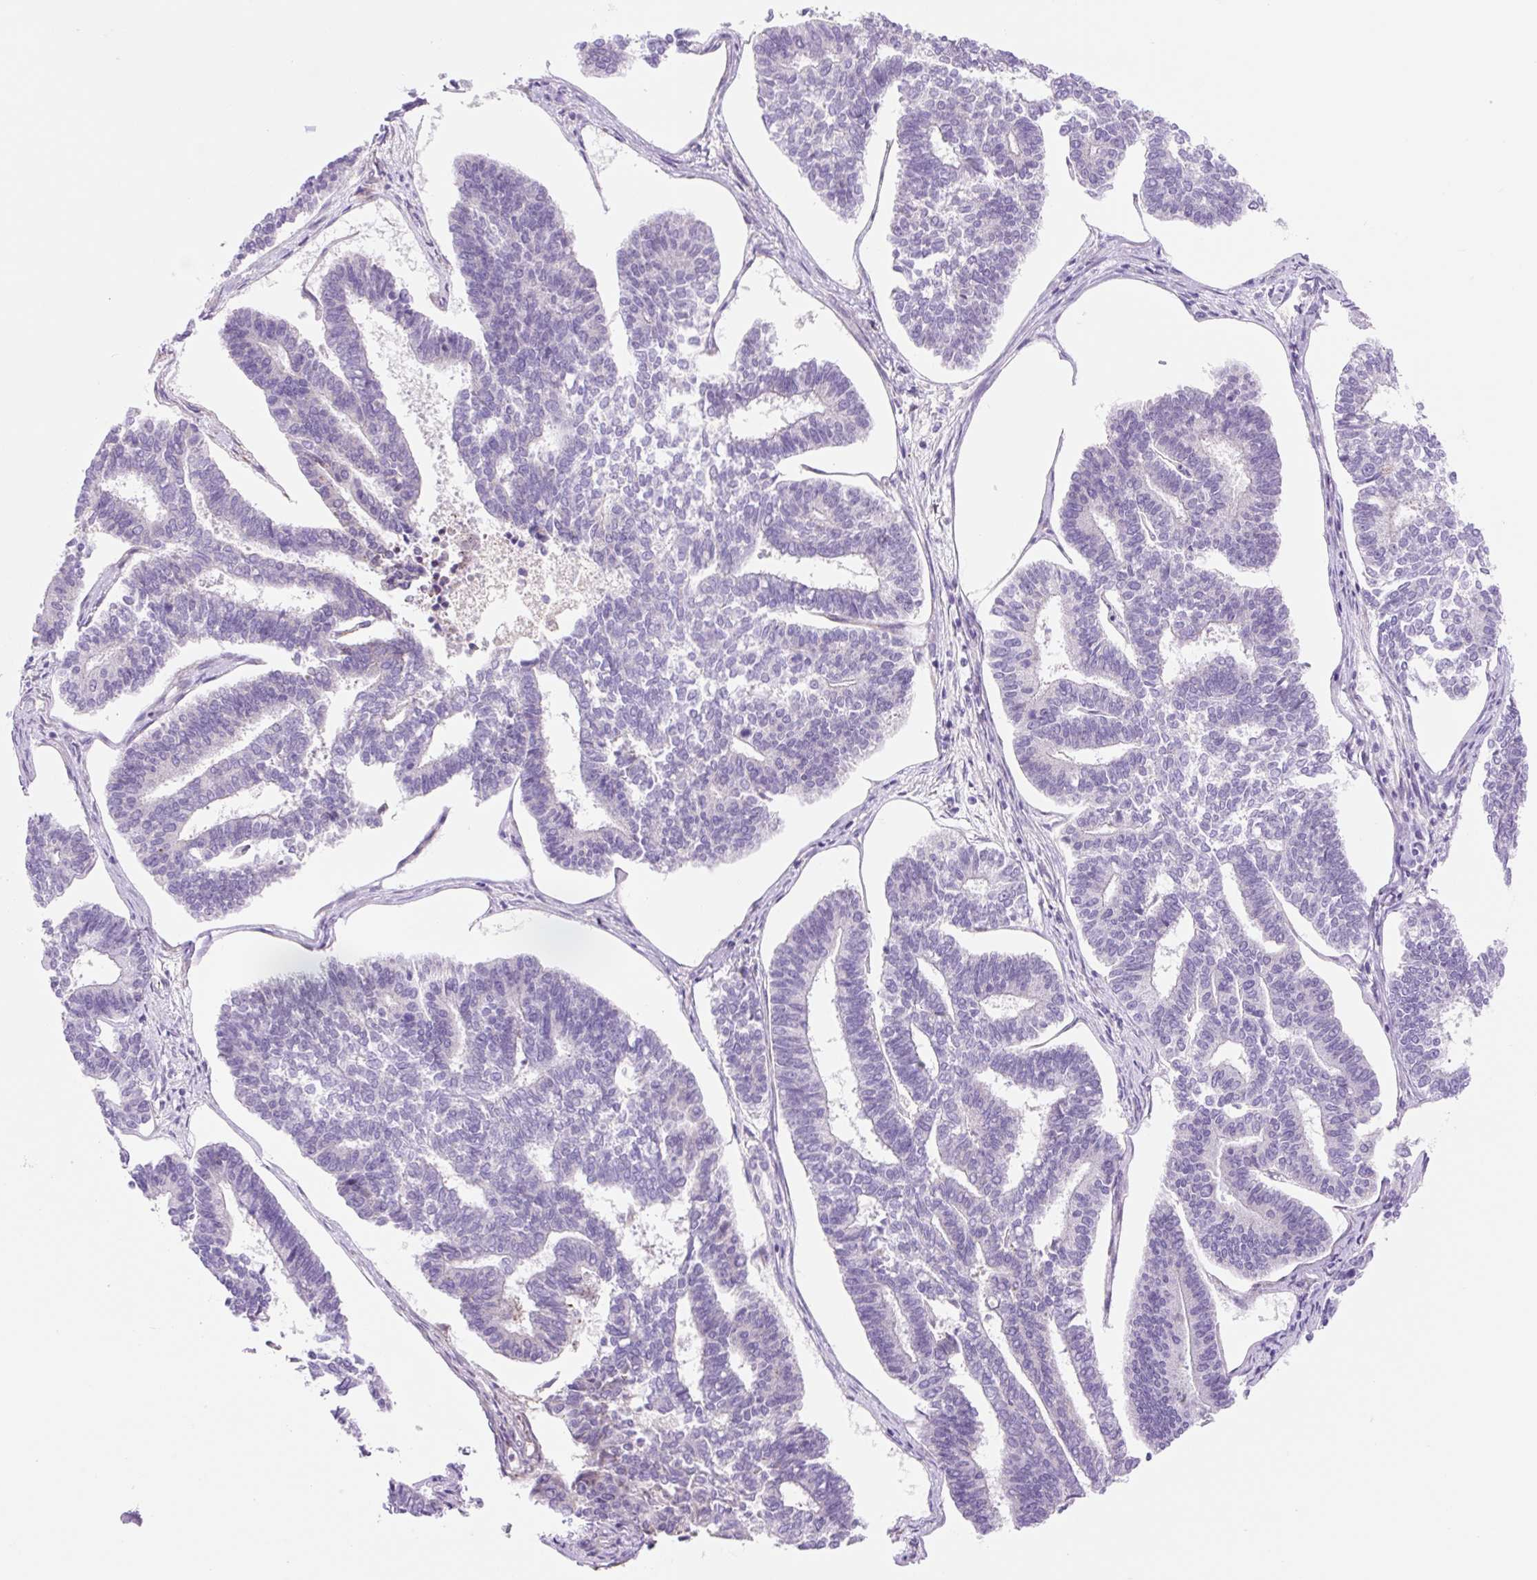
{"staining": {"intensity": "negative", "quantity": "none", "location": "none"}, "tissue": "endometrial cancer", "cell_type": "Tumor cells", "image_type": "cancer", "snomed": [{"axis": "morphology", "description": "Adenocarcinoma, NOS"}, {"axis": "topography", "description": "Endometrium"}], "caption": "The immunohistochemistry photomicrograph has no significant staining in tumor cells of endometrial cancer (adenocarcinoma) tissue. (DAB (3,3'-diaminobenzidine) immunohistochemistry, high magnification).", "gene": "ZNF121", "patient": {"sex": "female", "age": 70}}